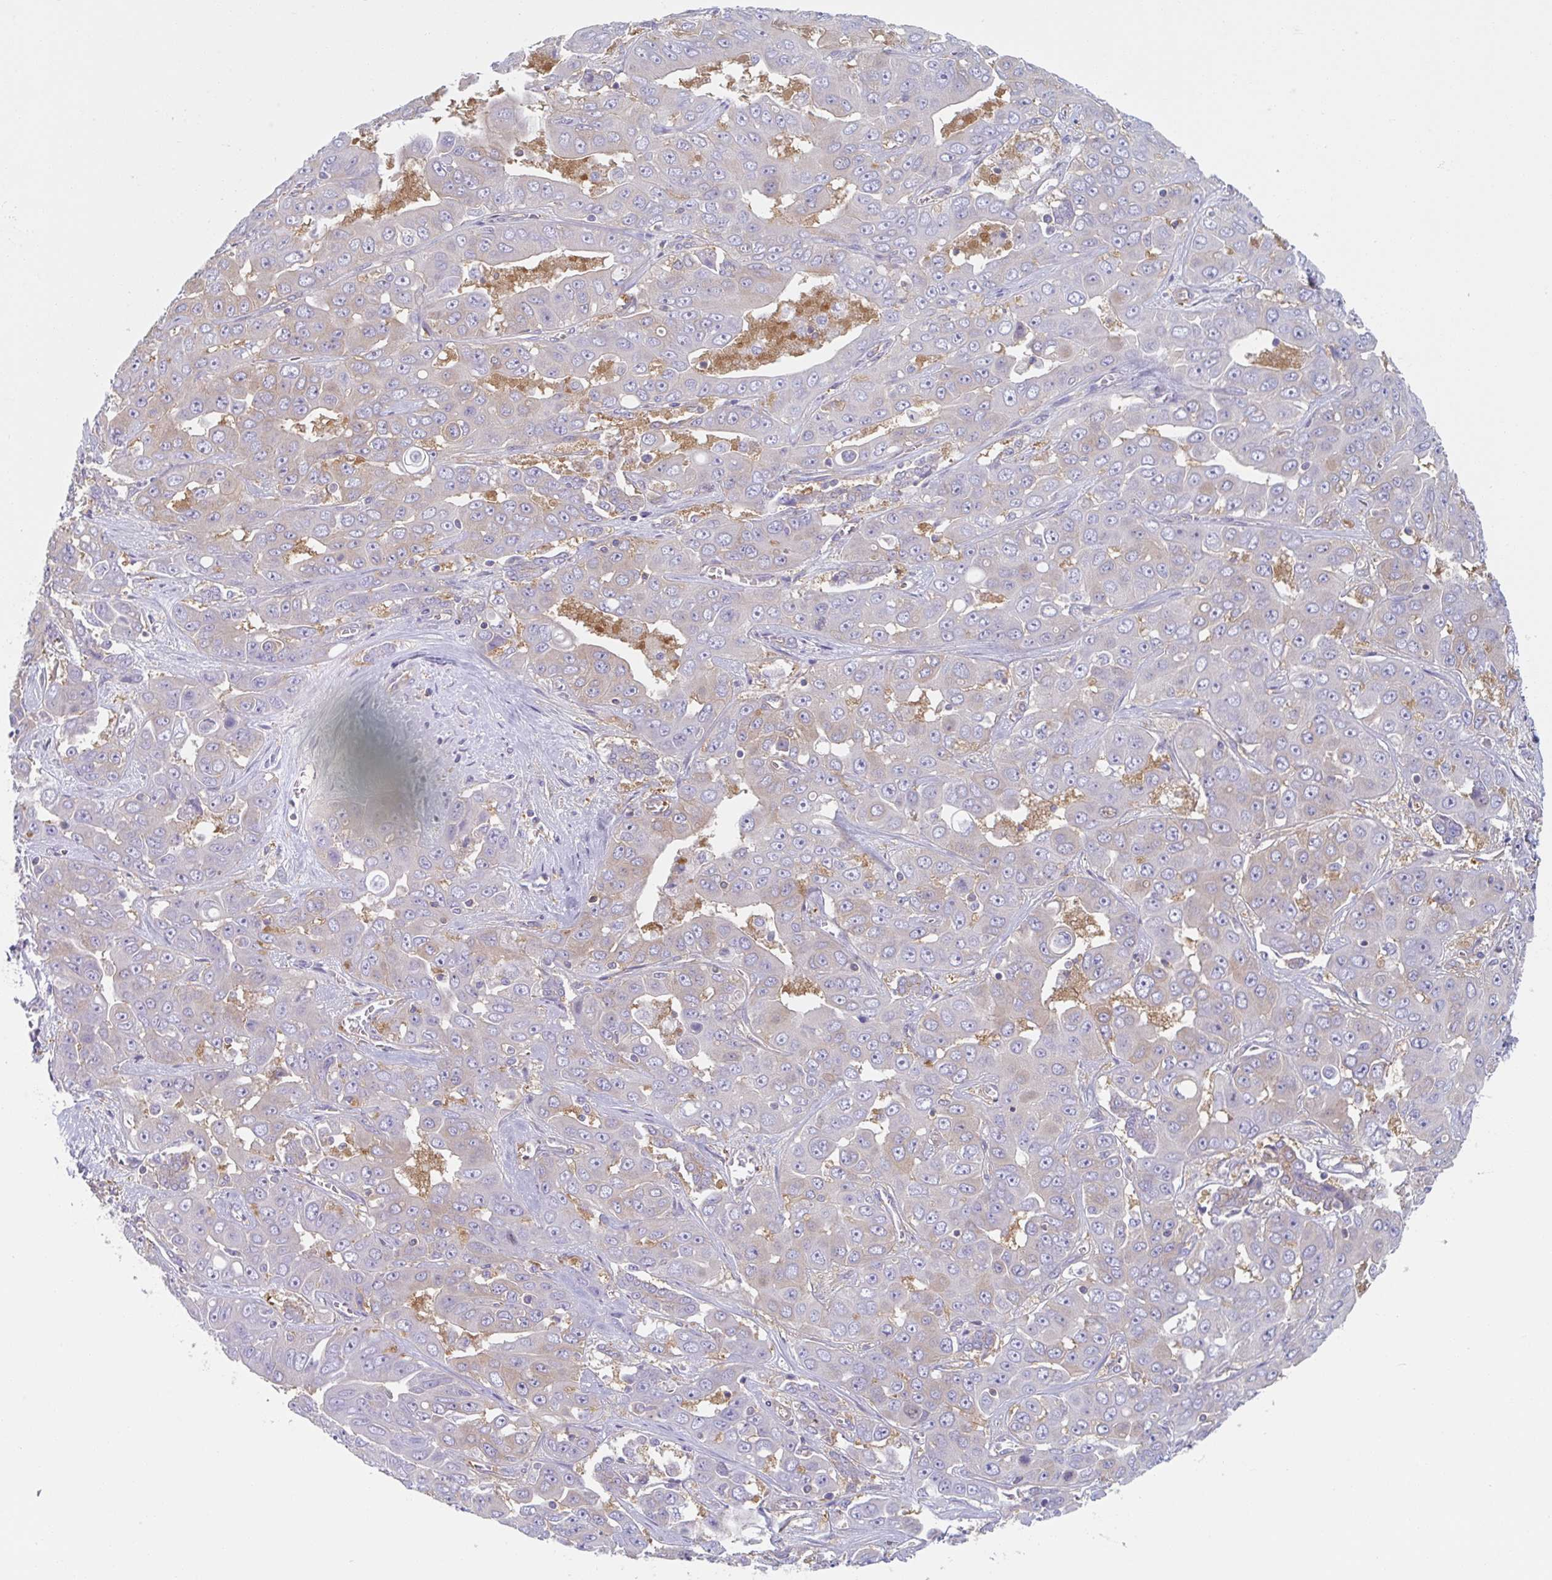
{"staining": {"intensity": "negative", "quantity": "none", "location": "none"}, "tissue": "liver cancer", "cell_type": "Tumor cells", "image_type": "cancer", "snomed": [{"axis": "morphology", "description": "Cholangiocarcinoma"}, {"axis": "topography", "description": "Liver"}], "caption": "IHC micrograph of neoplastic tissue: human liver cholangiocarcinoma stained with DAB displays no significant protein positivity in tumor cells.", "gene": "AMPD2", "patient": {"sex": "female", "age": 52}}